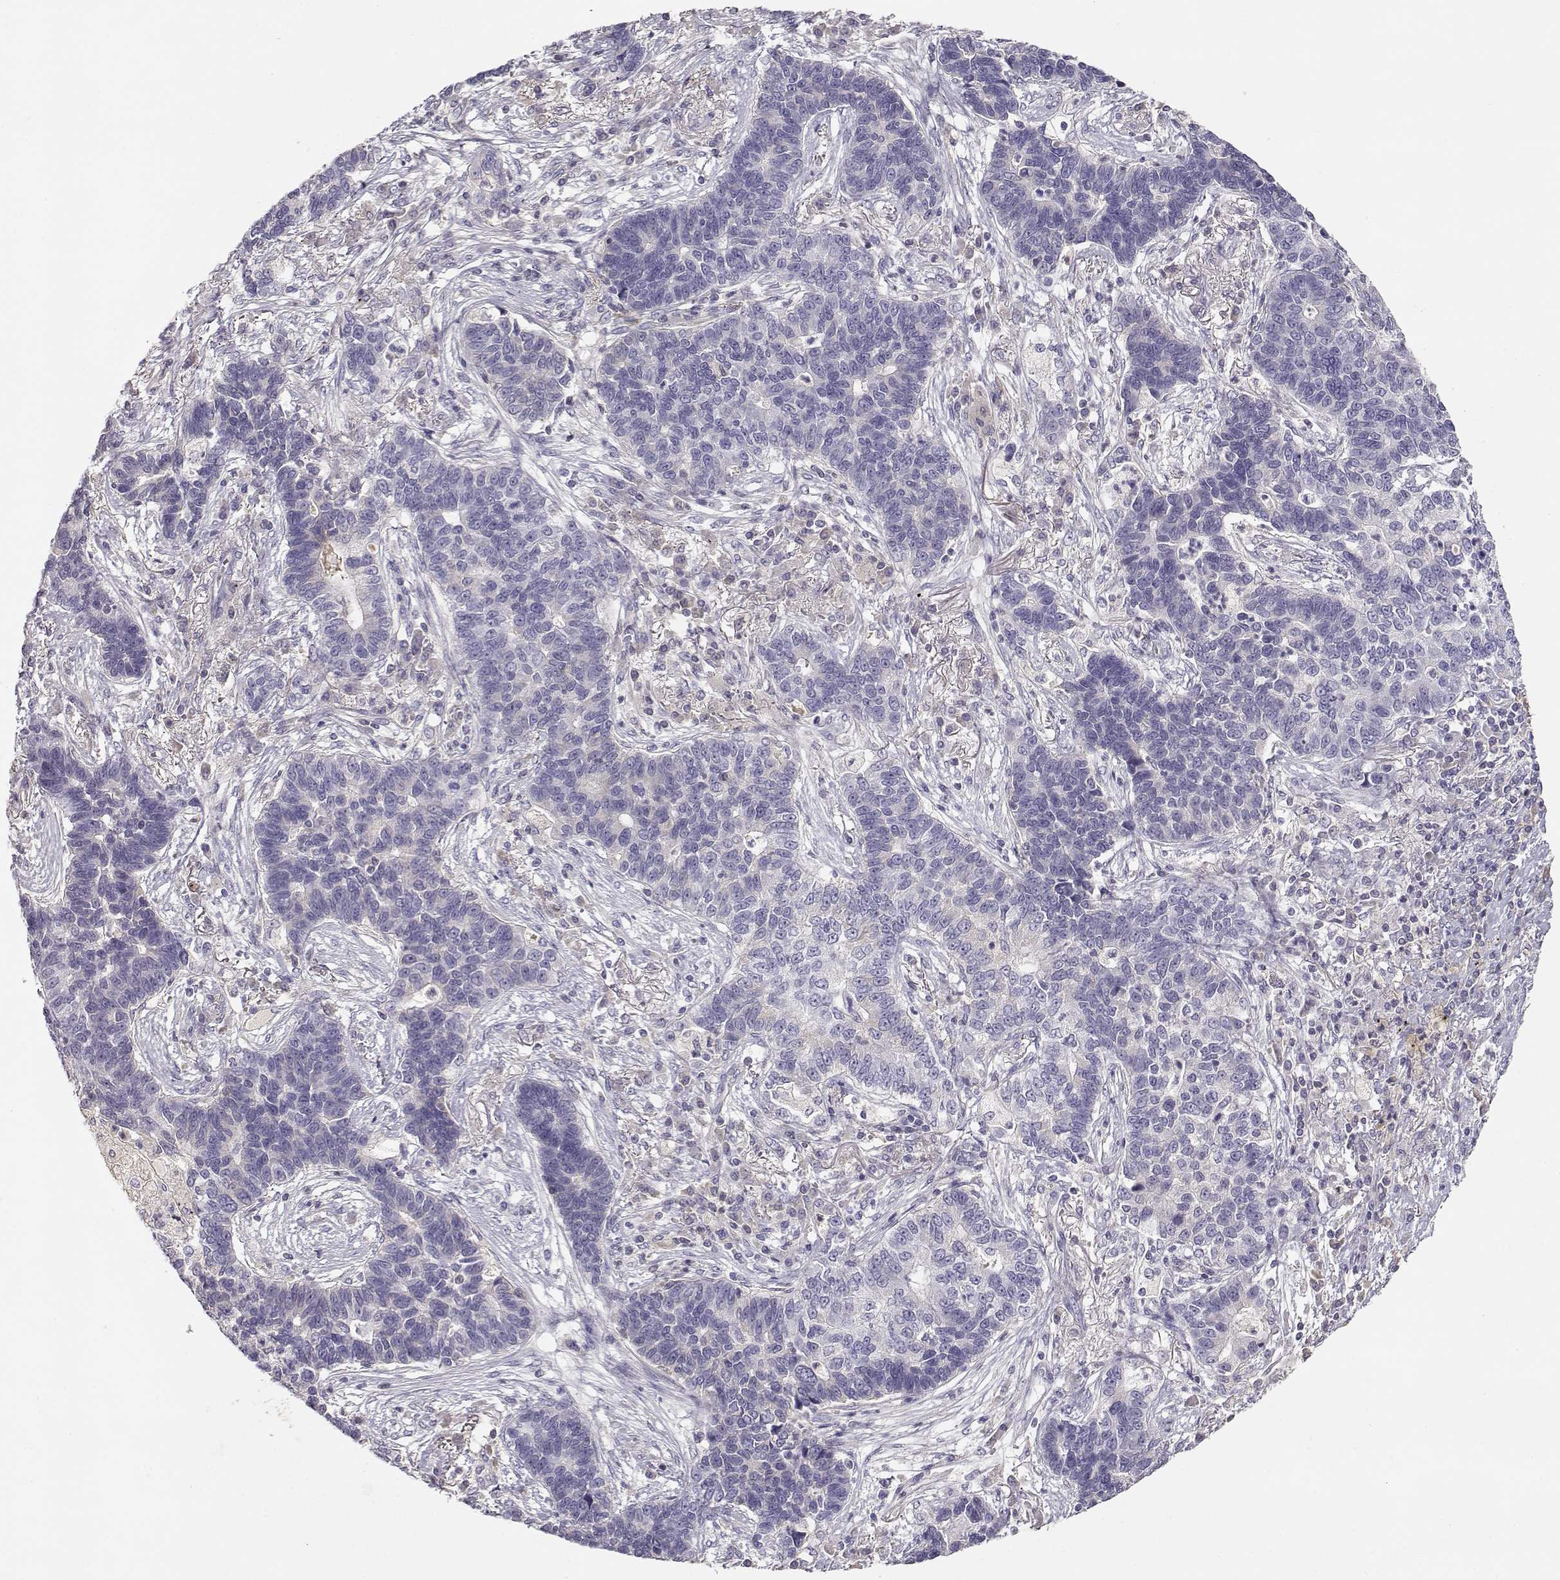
{"staining": {"intensity": "negative", "quantity": "none", "location": "none"}, "tissue": "lung cancer", "cell_type": "Tumor cells", "image_type": "cancer", "snomed": [{"axis": "morphology", "description": "Adenocarcinoma, NOS"}, {"axis": "topography", "description": "Lung"}], "caption": "IHC histopathology image of human adenocarcinoma (lung) stained for a protein (brown), which displays no expression in tumor cells.", "gene": "SLCO6A1", "patient": {"sex": "female", "age": 57}}